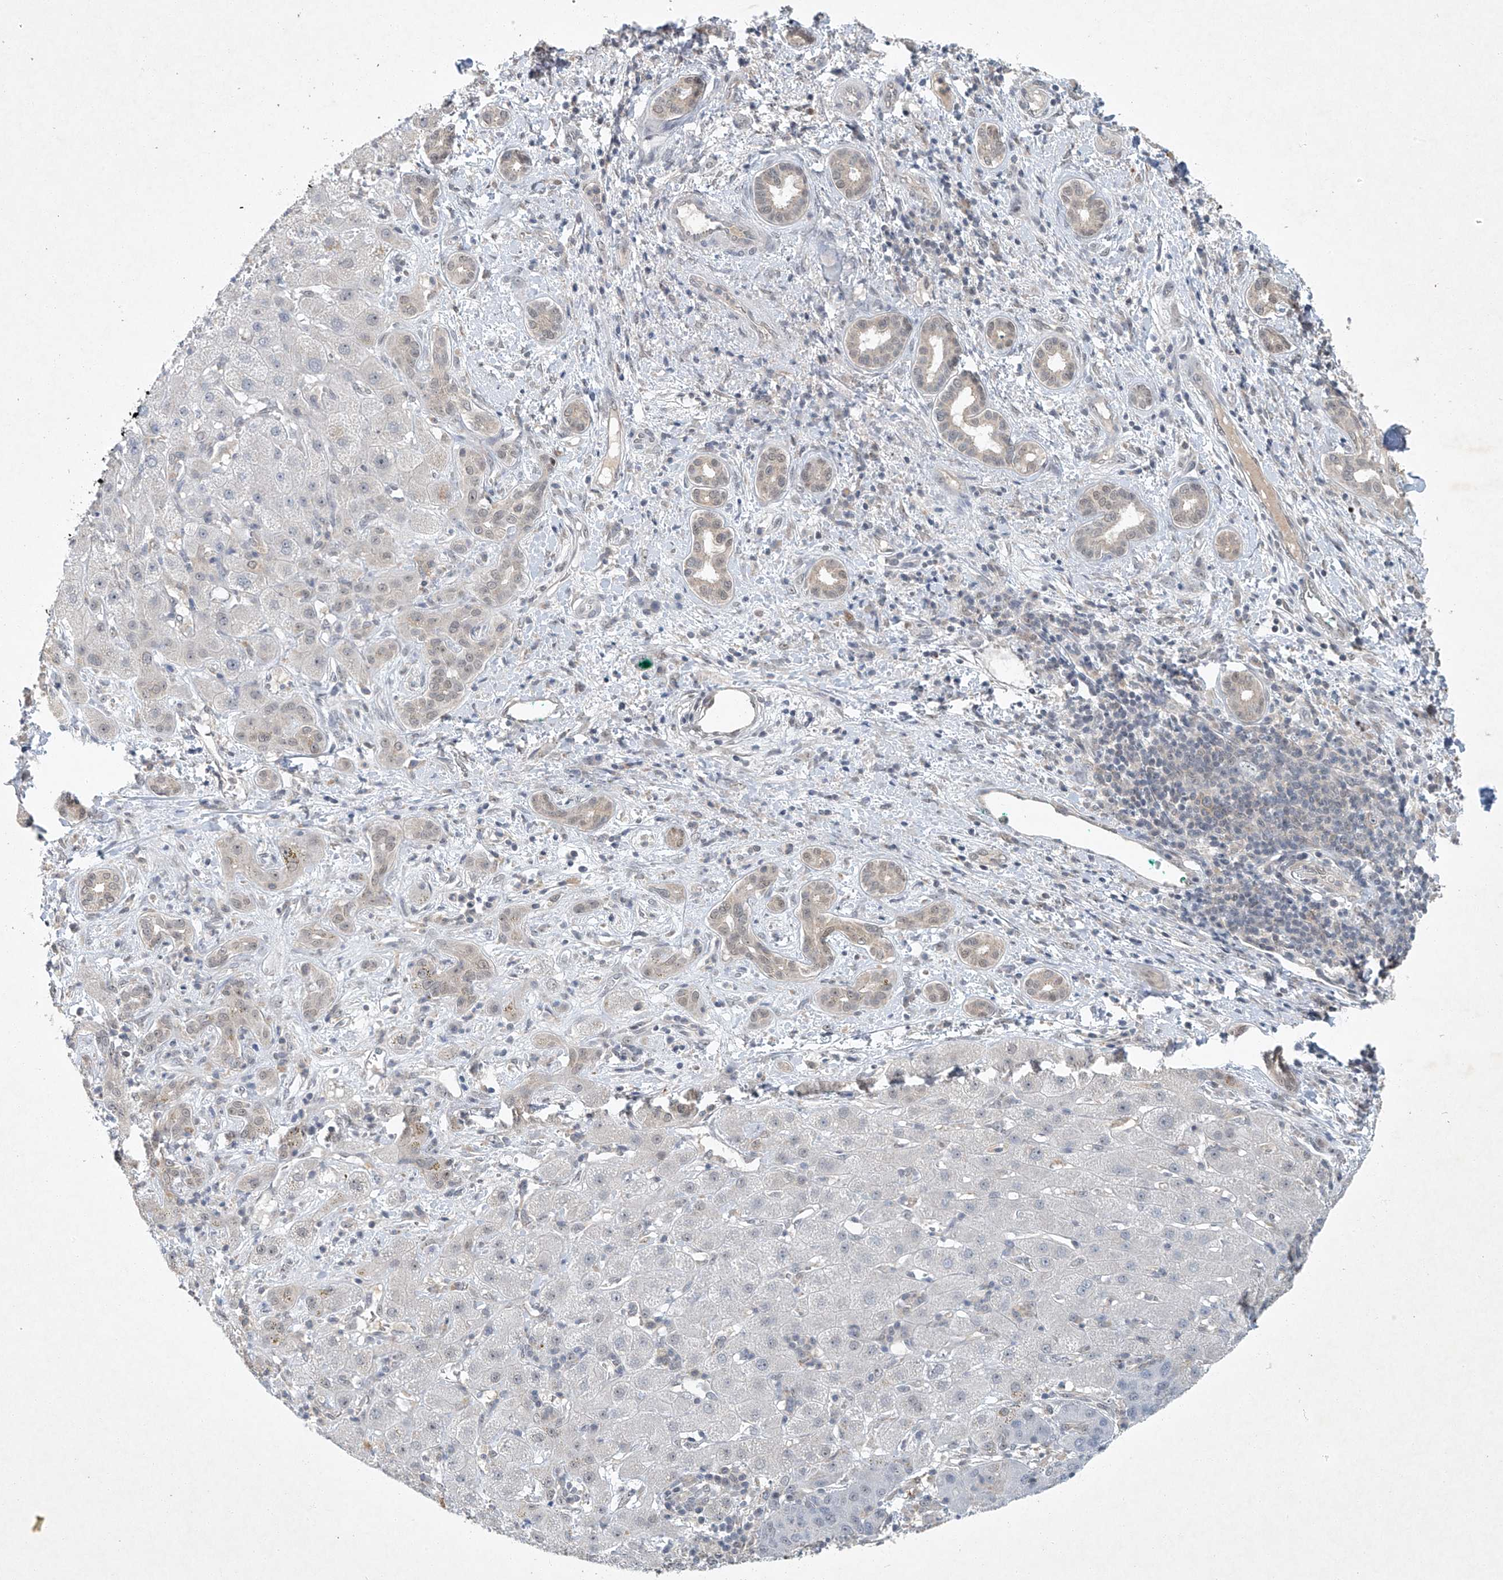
{"staining": {"intensity": "negative", "quantity": "none", "location": "none"}, "tissue": "liver cancer", "cell_type": "Tumor cells", "image_type": "cancer", "snomed": [{"axis": "morphology", "description": "Carcinoma, Hepatocellular, NOS"}, {"axis": "topography", "description": "Liver"}], "caption": "Immunohistochemistry (IHC) micrograph of neoplastic tissue: liver cancer stained with DAB (3,3'-diaminobenzidine) shows no significant protein positivity in tumor cells.", "gene": "TAF8", "patient": {"sex": "male", "age": 65}}